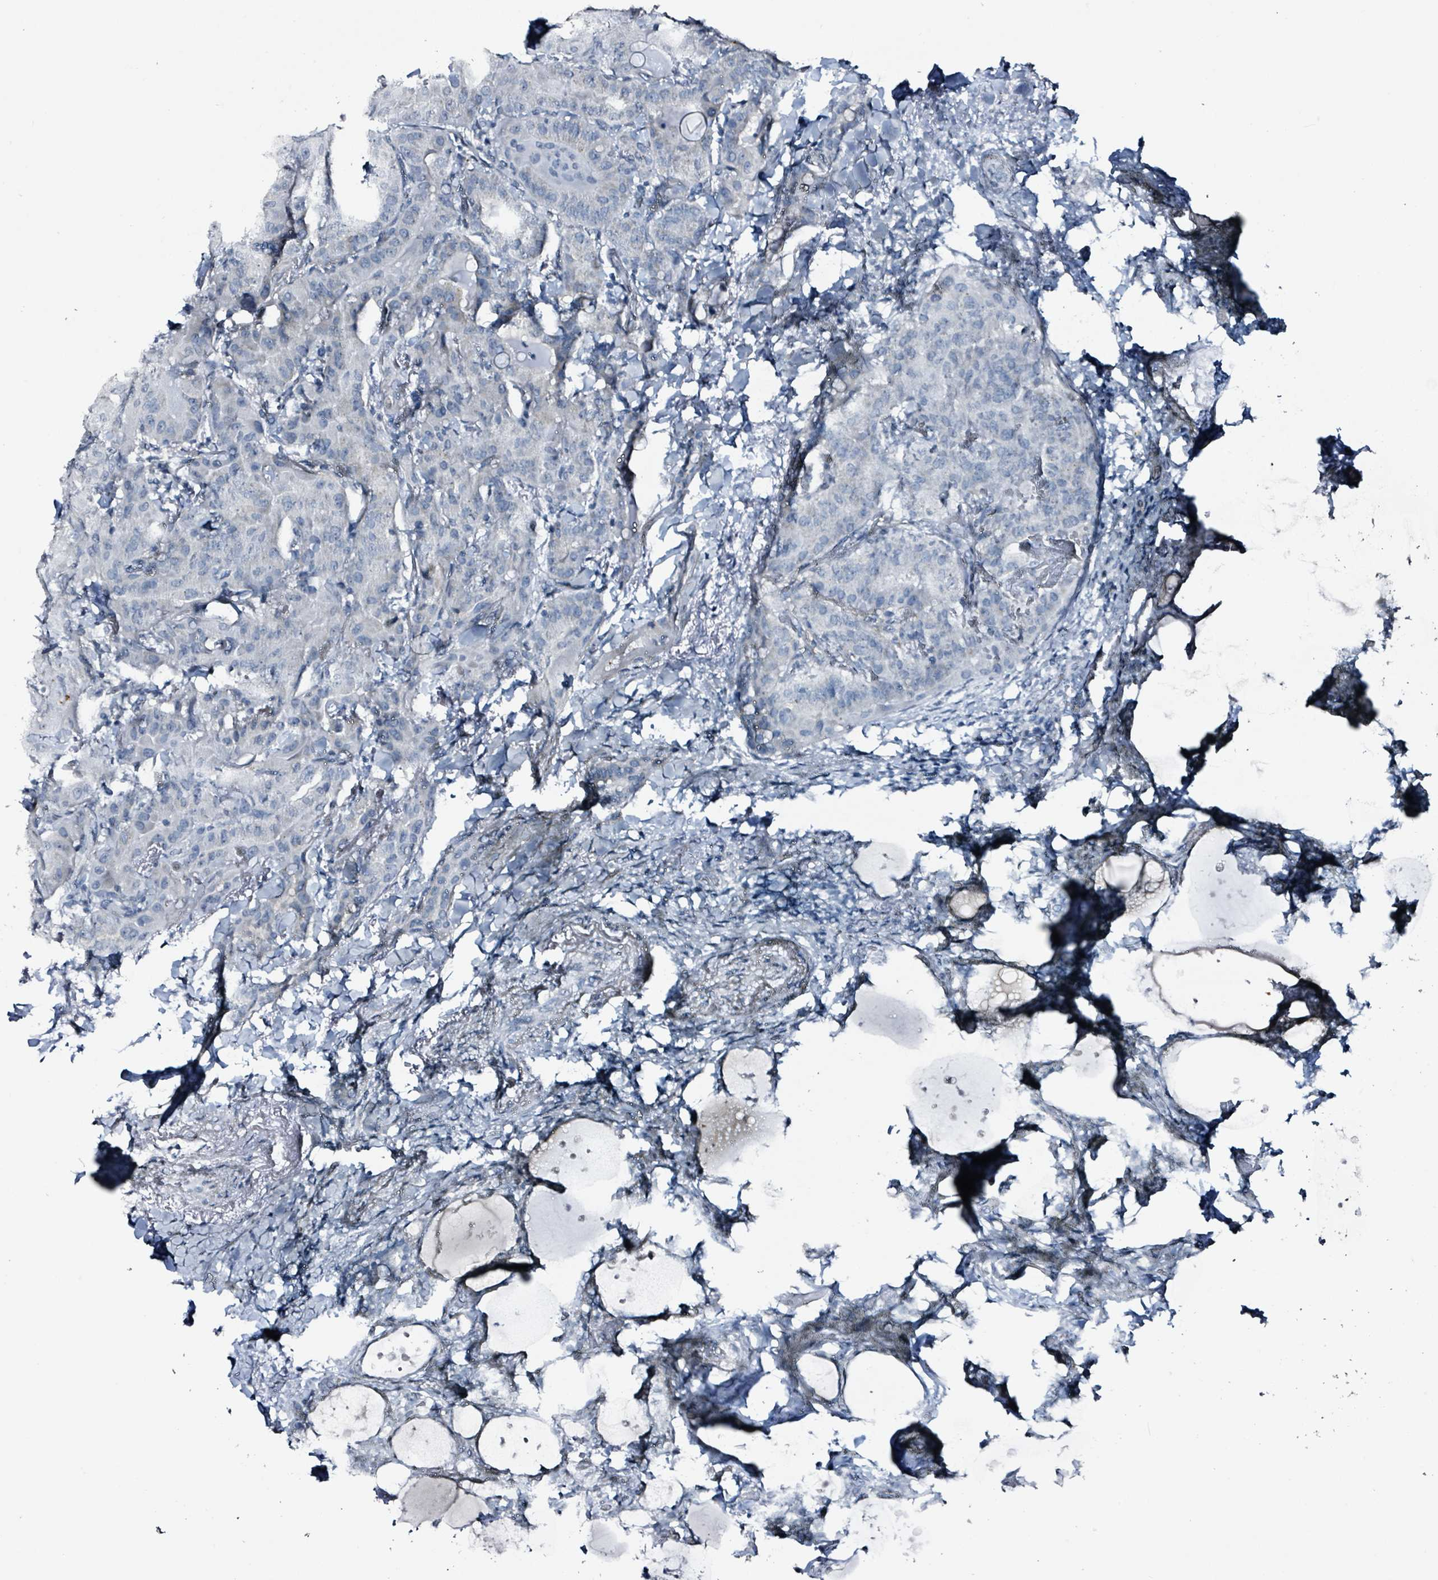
{"staining": {"intensity": "negative", "quantity": "none", "location": "none"}, "tissue": "thyroid cancer", "cell_type": "Tumor cells", "image_type": "cancer", "snomed": [{"axis": "morphology", "description": "Papillary adenocarcinoma, NOS"}, {"axis": "topography", "description": "Thyroid gland"}], "caption": "High magnification brightfield microscopy of papillary adenocarcinoma (thyroid) stained with DAB (brown) and counterstained with hematoxylin (blue): tumor cells show no significant positivity. (DAB (3,3'-diaminobenzidine) immunohistochemistry (IHC) with hematoxylin counter stain).", "gene": "CA9", "patient": {"sex": "female", "age": 68}}